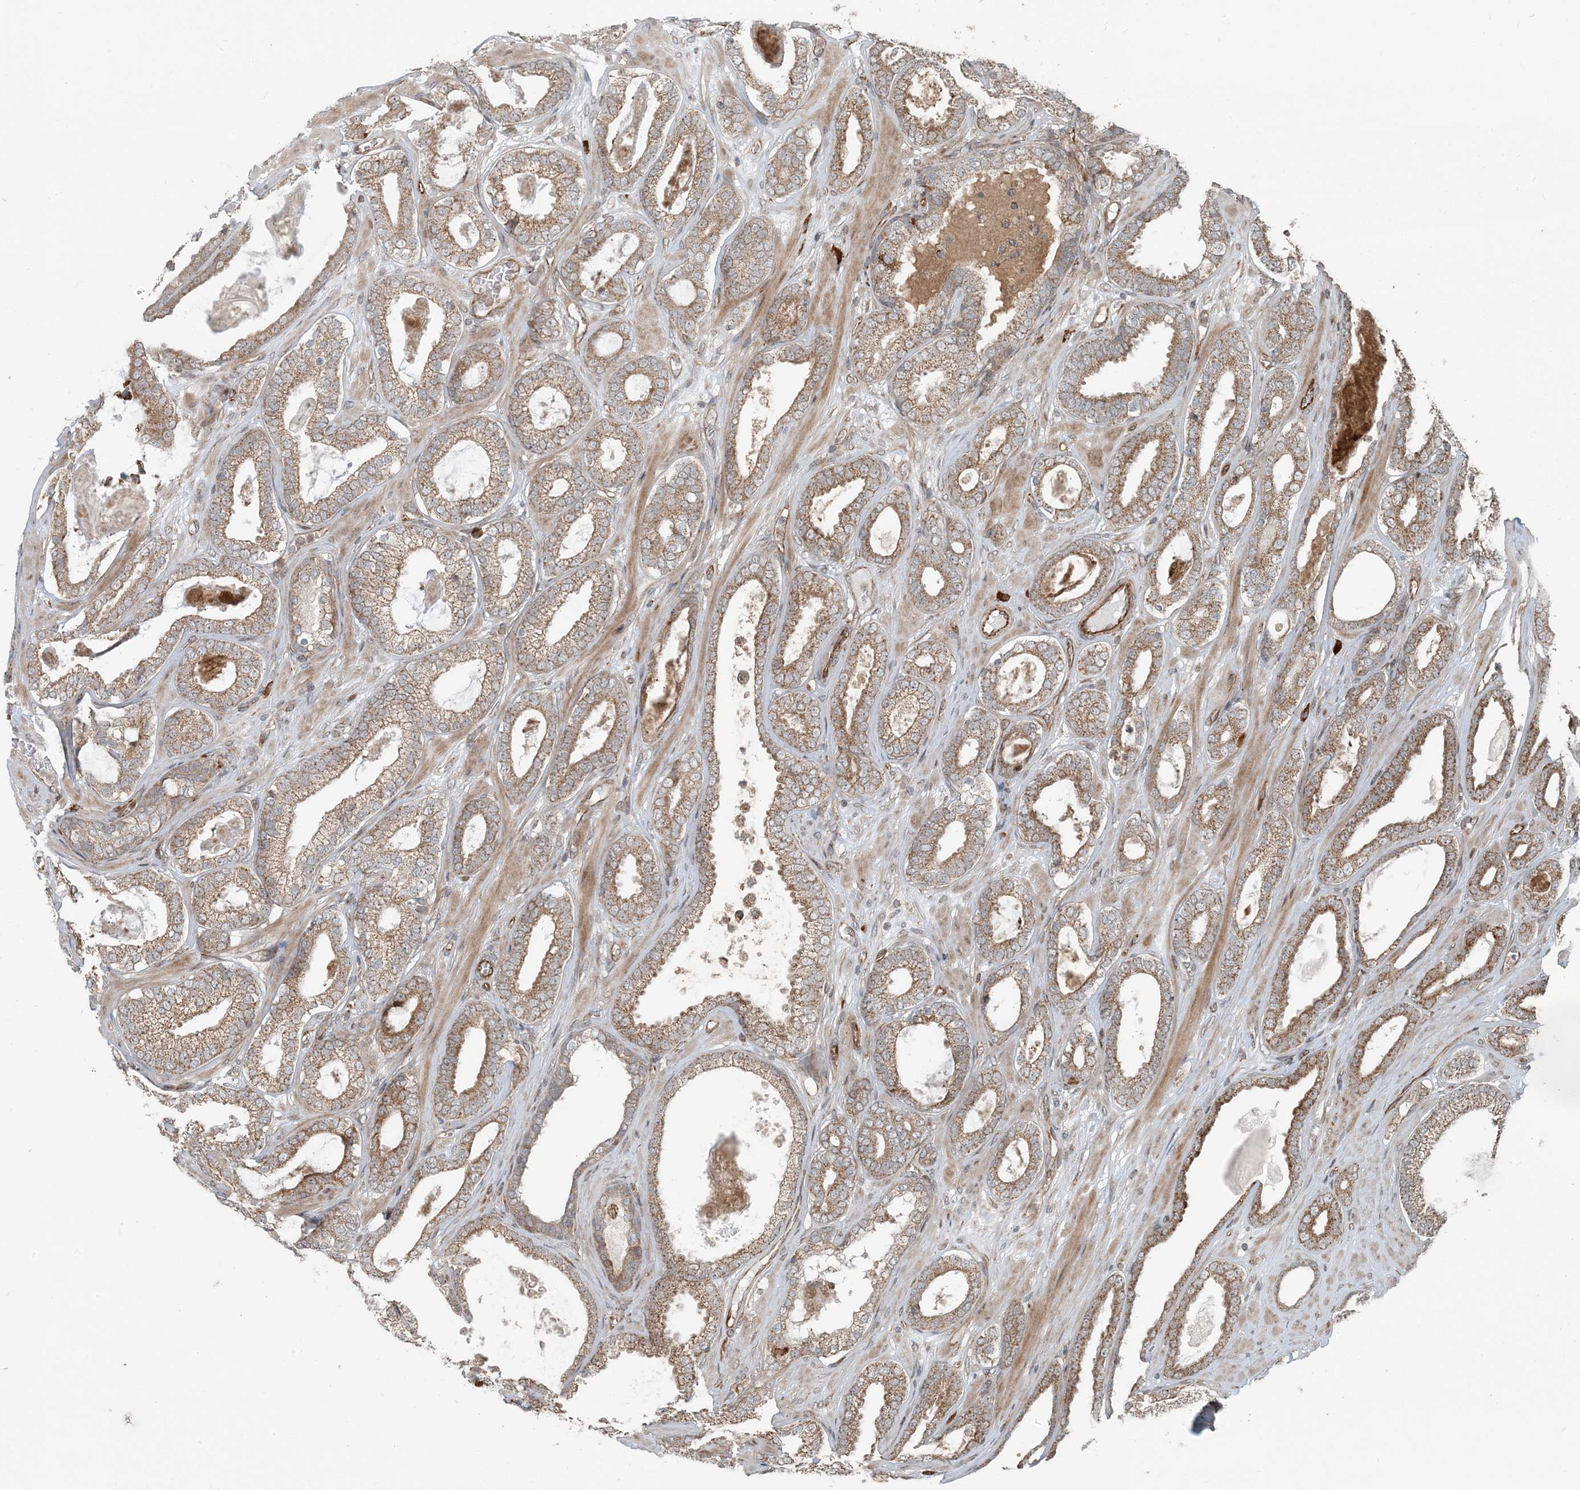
{"staining": {"intensity": "moderate", "quantity": ">75%", "location": "cytoplasmic/membranous"}, "tissue": "prostate cancer", "cell_type": "Tumor cells", "image_type": "cancer", "snomed": [{"axis": "morphology", "description": "Adenocarcinoma, High grade"}, {"axis": "topography", "description": "Prostate"}], "caption": "Tumor cells exhibit moderate cytoplasmic/membranous positivity in approximately >75% of cells in prostate cancer.", "gene": "EDEM2", "patient": {"sex": "male", "age": 60}}